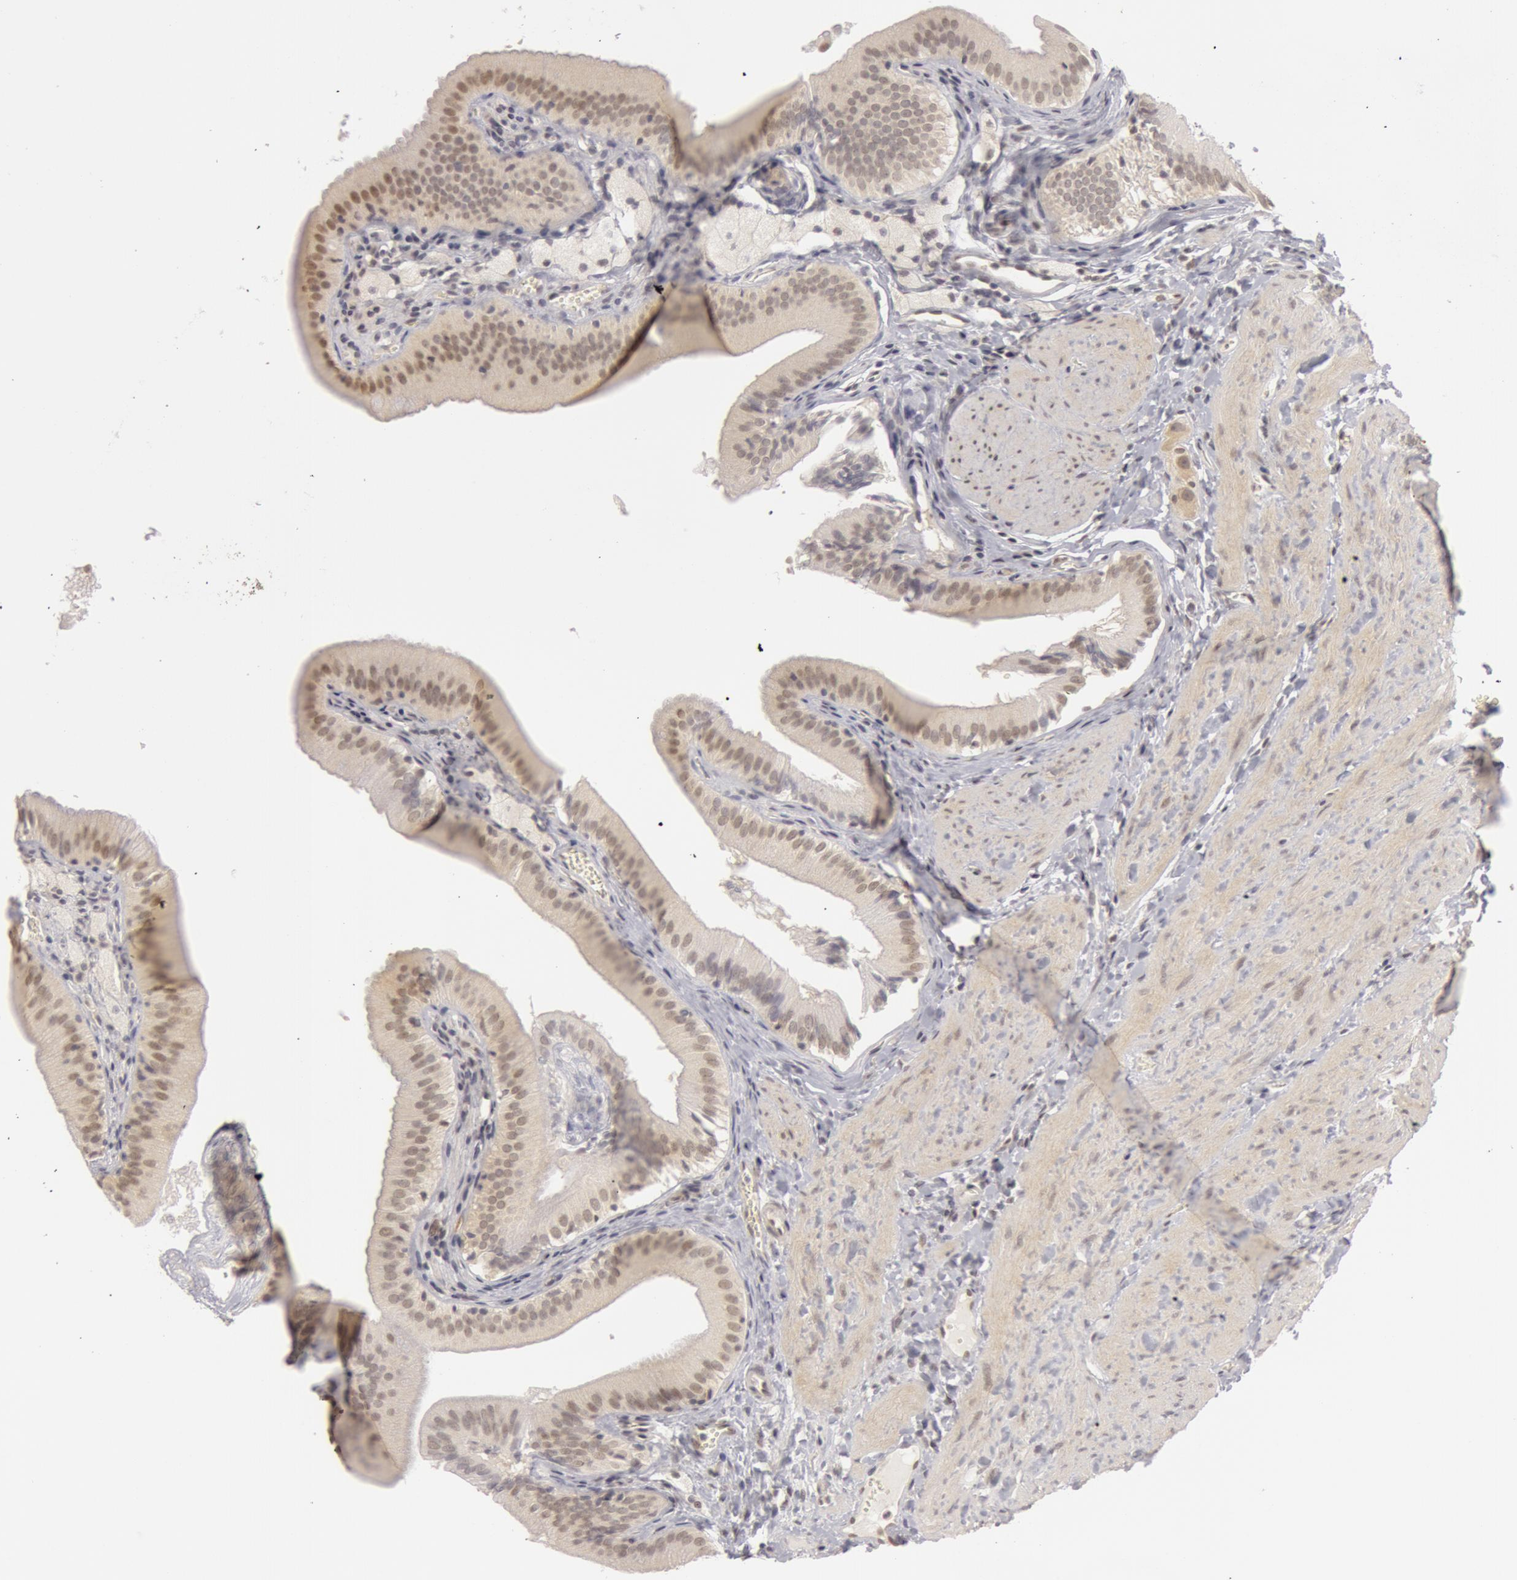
{"staining": {"intensity": "weak", "quantity": "25%-75%", "location": "nuclear"}, "tissue": "gallbladder", "cell_type": "Glandular cells", "image_type": "normal", "snomed": [{"axis": "morphology", "description": "Normal tissue, NOS"}, {"axis": "topography", "description": "Gallbladder"}], "caption": "A photomicrograph showing weak nuclear staining in approximately 25%-75% of glandular cells in normal gallbladder, as visualized by brown immunohistochemical staining.", "gene": "OASL", "patient": {"sex": "female", "age": 24}}